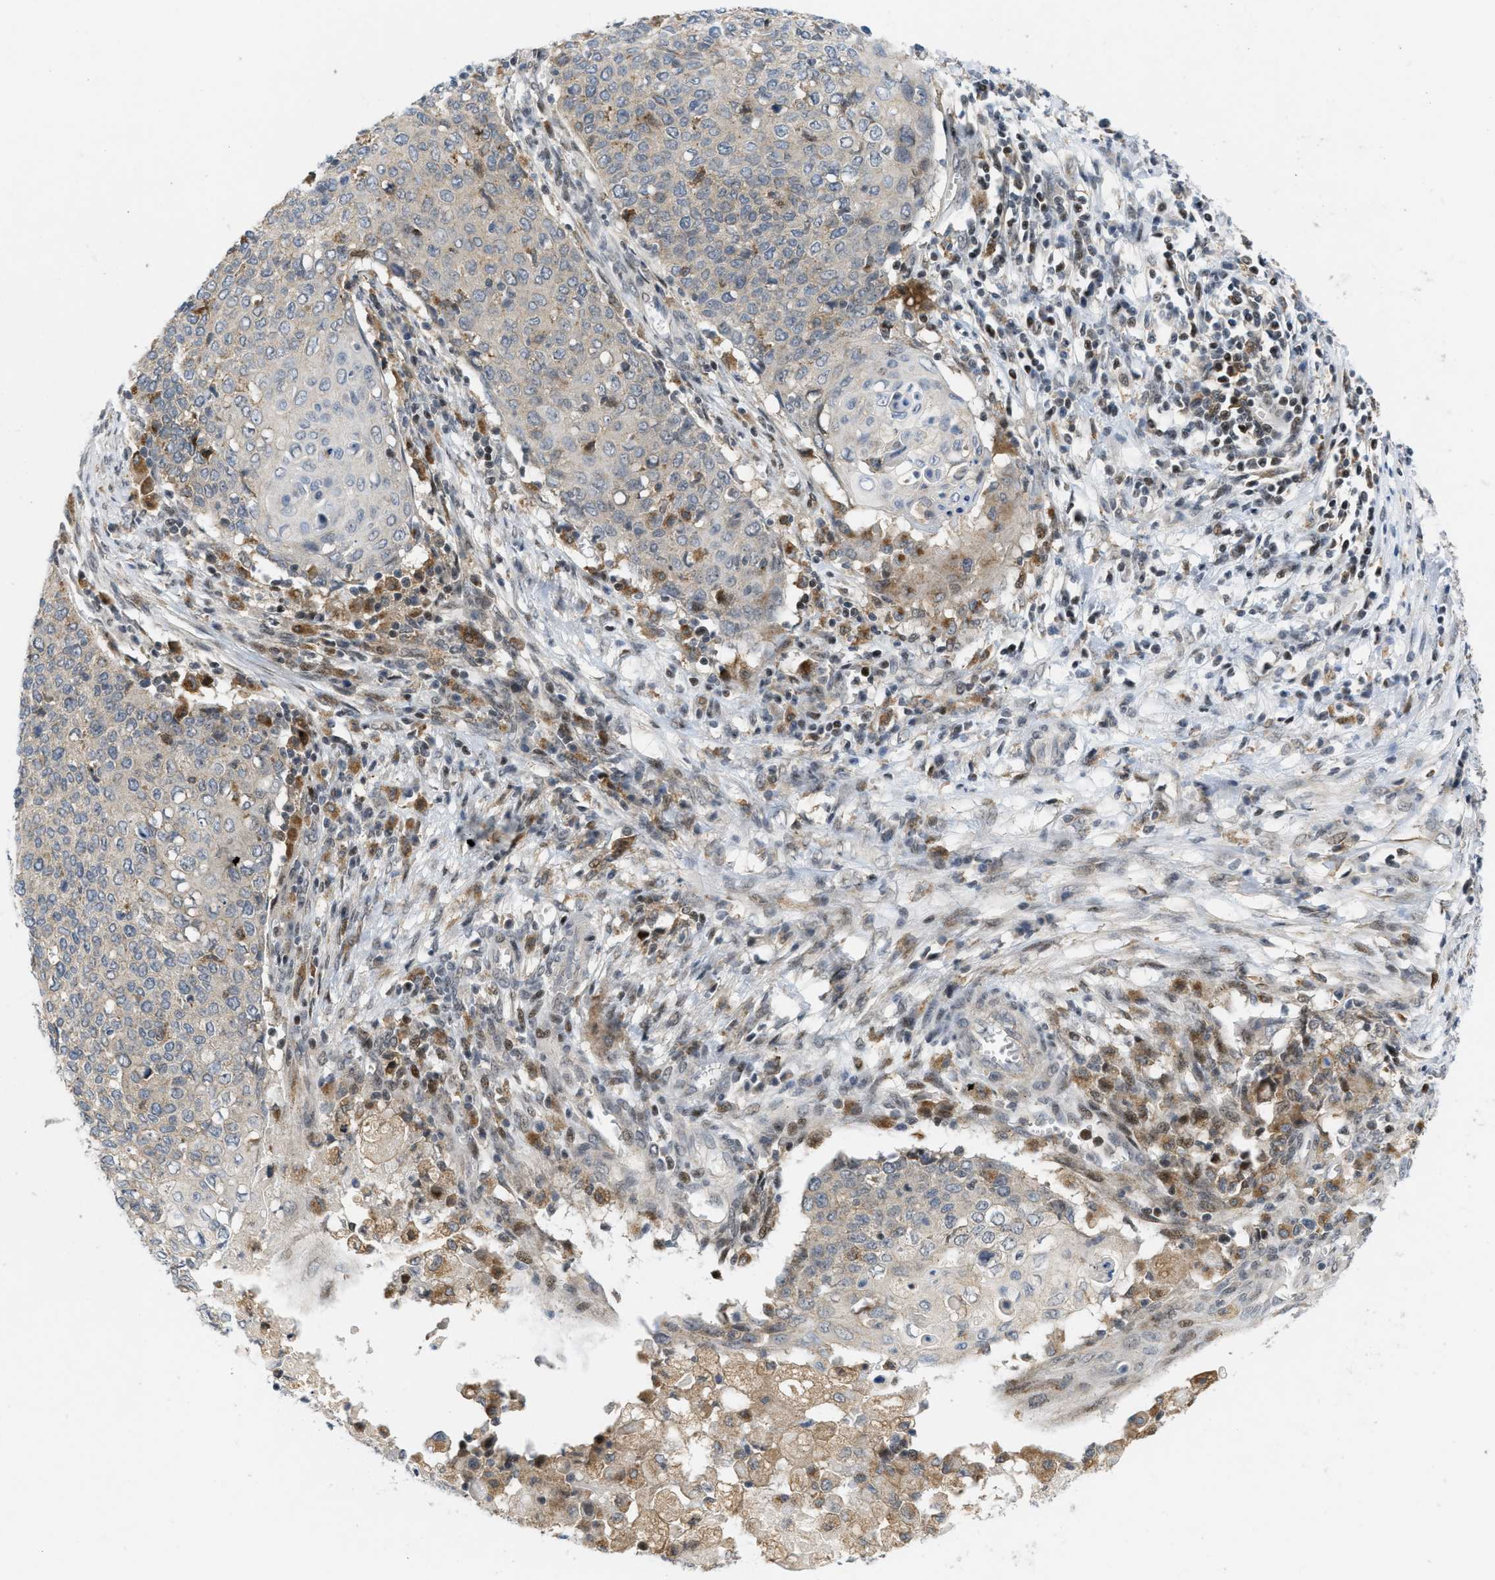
{"staining": {"intensity": "moderate", "quantity": "<25%", "location": "cytoplasmic/membranous"}, "tissue": "cervical cancer", "cell_type": "Tumor cells", "image_type": "cancer", "snomed": [{"axis": "morphology", "description": "Squamous cell carcinoma, NOS"}, {"axis": "topography", "description": "Cervix"}], "caption": "Immunohistochemical staining of cervical squamous cell carcinoma reveals moderate cytoplasmic/membranous protein positivity in approximately <25% of tumor cells.", "gene": "ING1", "patient": {"sex": "female", "age": 39}}